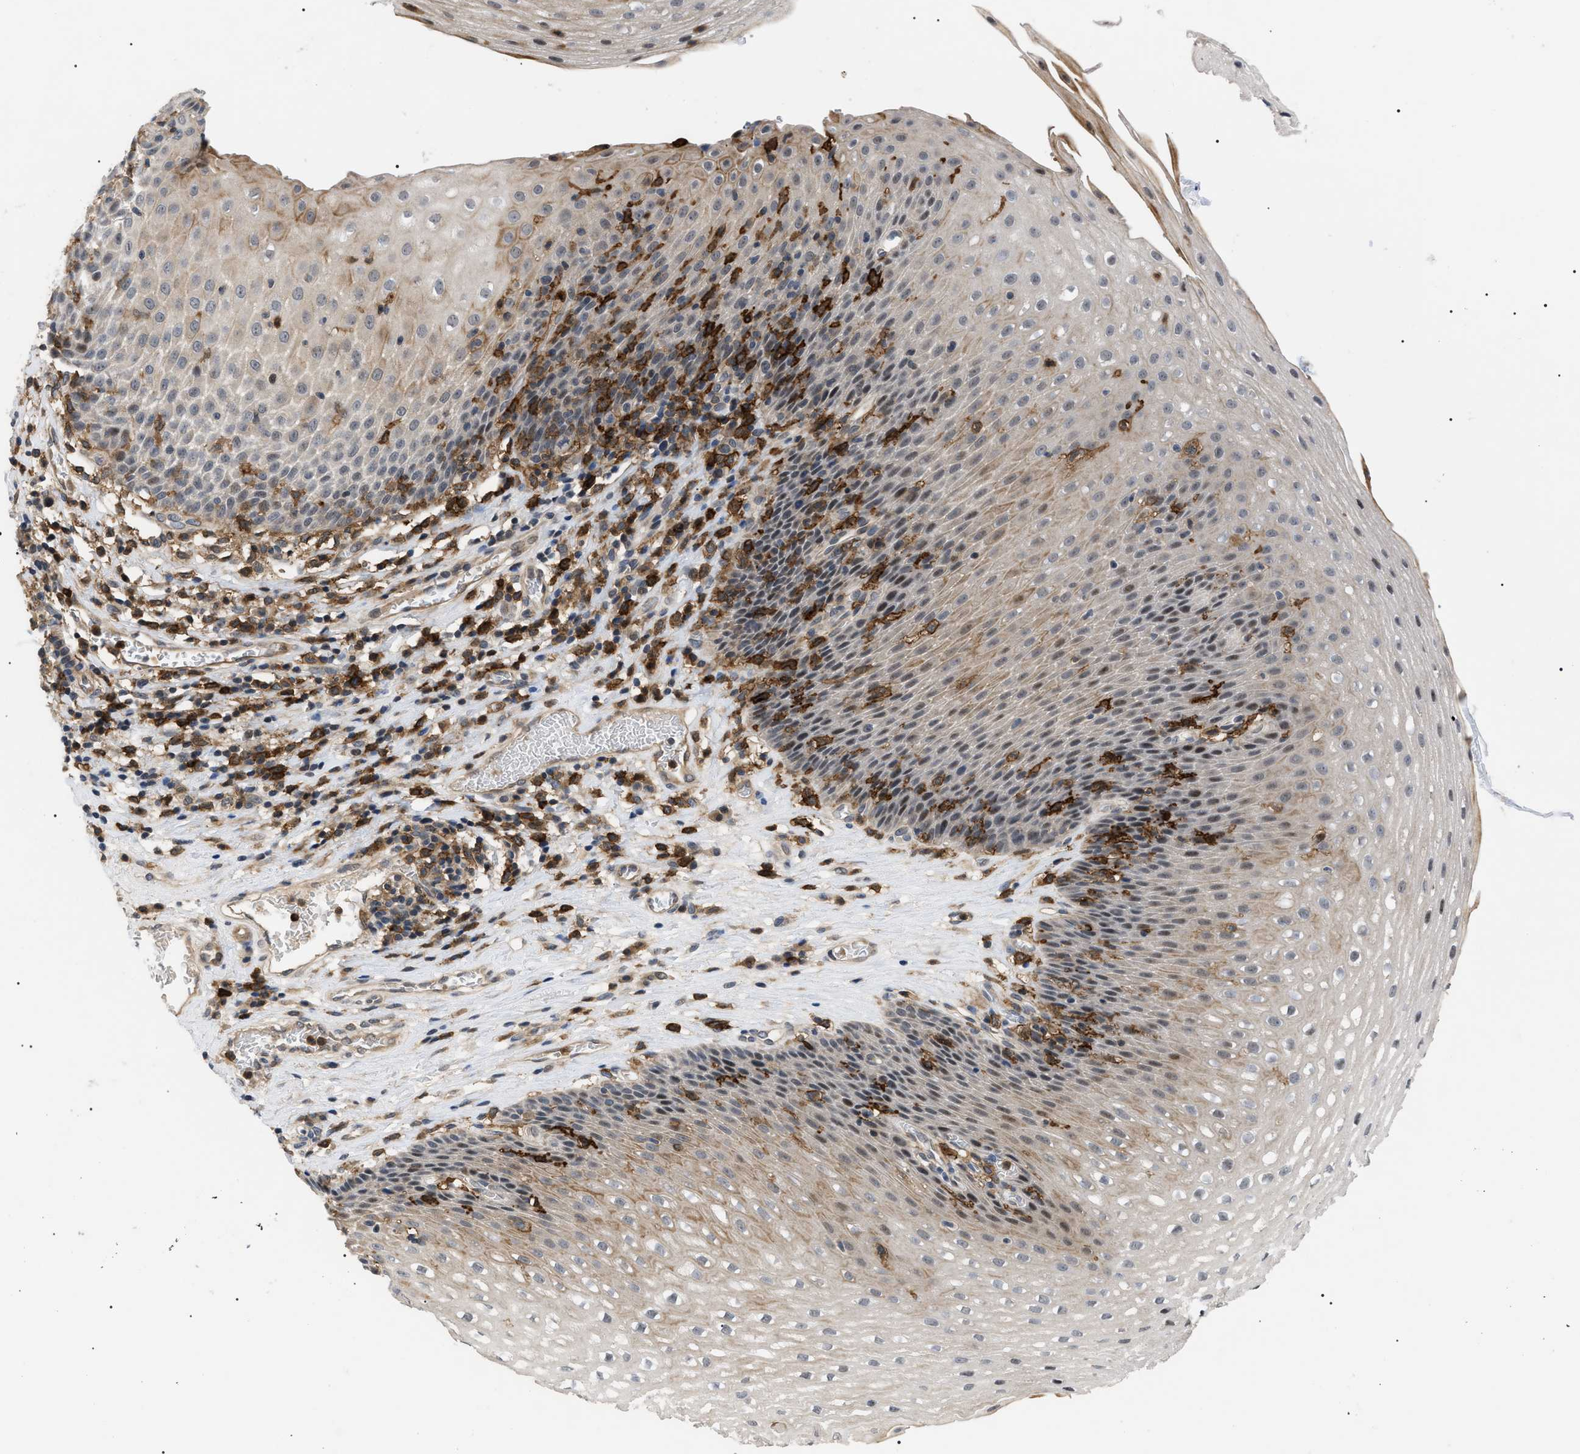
{"staining": {"intensity": "moderate", "quantity": "<25%", "location": "cytoplasmic/membranous"}, "tissue": "esophagus", "cell_type": "Squamous epithelial cells", "image_type": "normal", "snomed": [{"axis": "morphology", "description": "Normal tissue, NOS"}, {"axis": "topography", "description": "Esophagus"}], "caption": "Immunohistochemistry (IHC) histopathology image of unremarkable human esophagus stained for a protein (brown), which demonstrates low levels of moderate cytoplasmic/membranous positivity in approximately <25% of squamous epithelial cells.", "gene": "CD300A", "patient": {"sex": "male", "age": 48}}